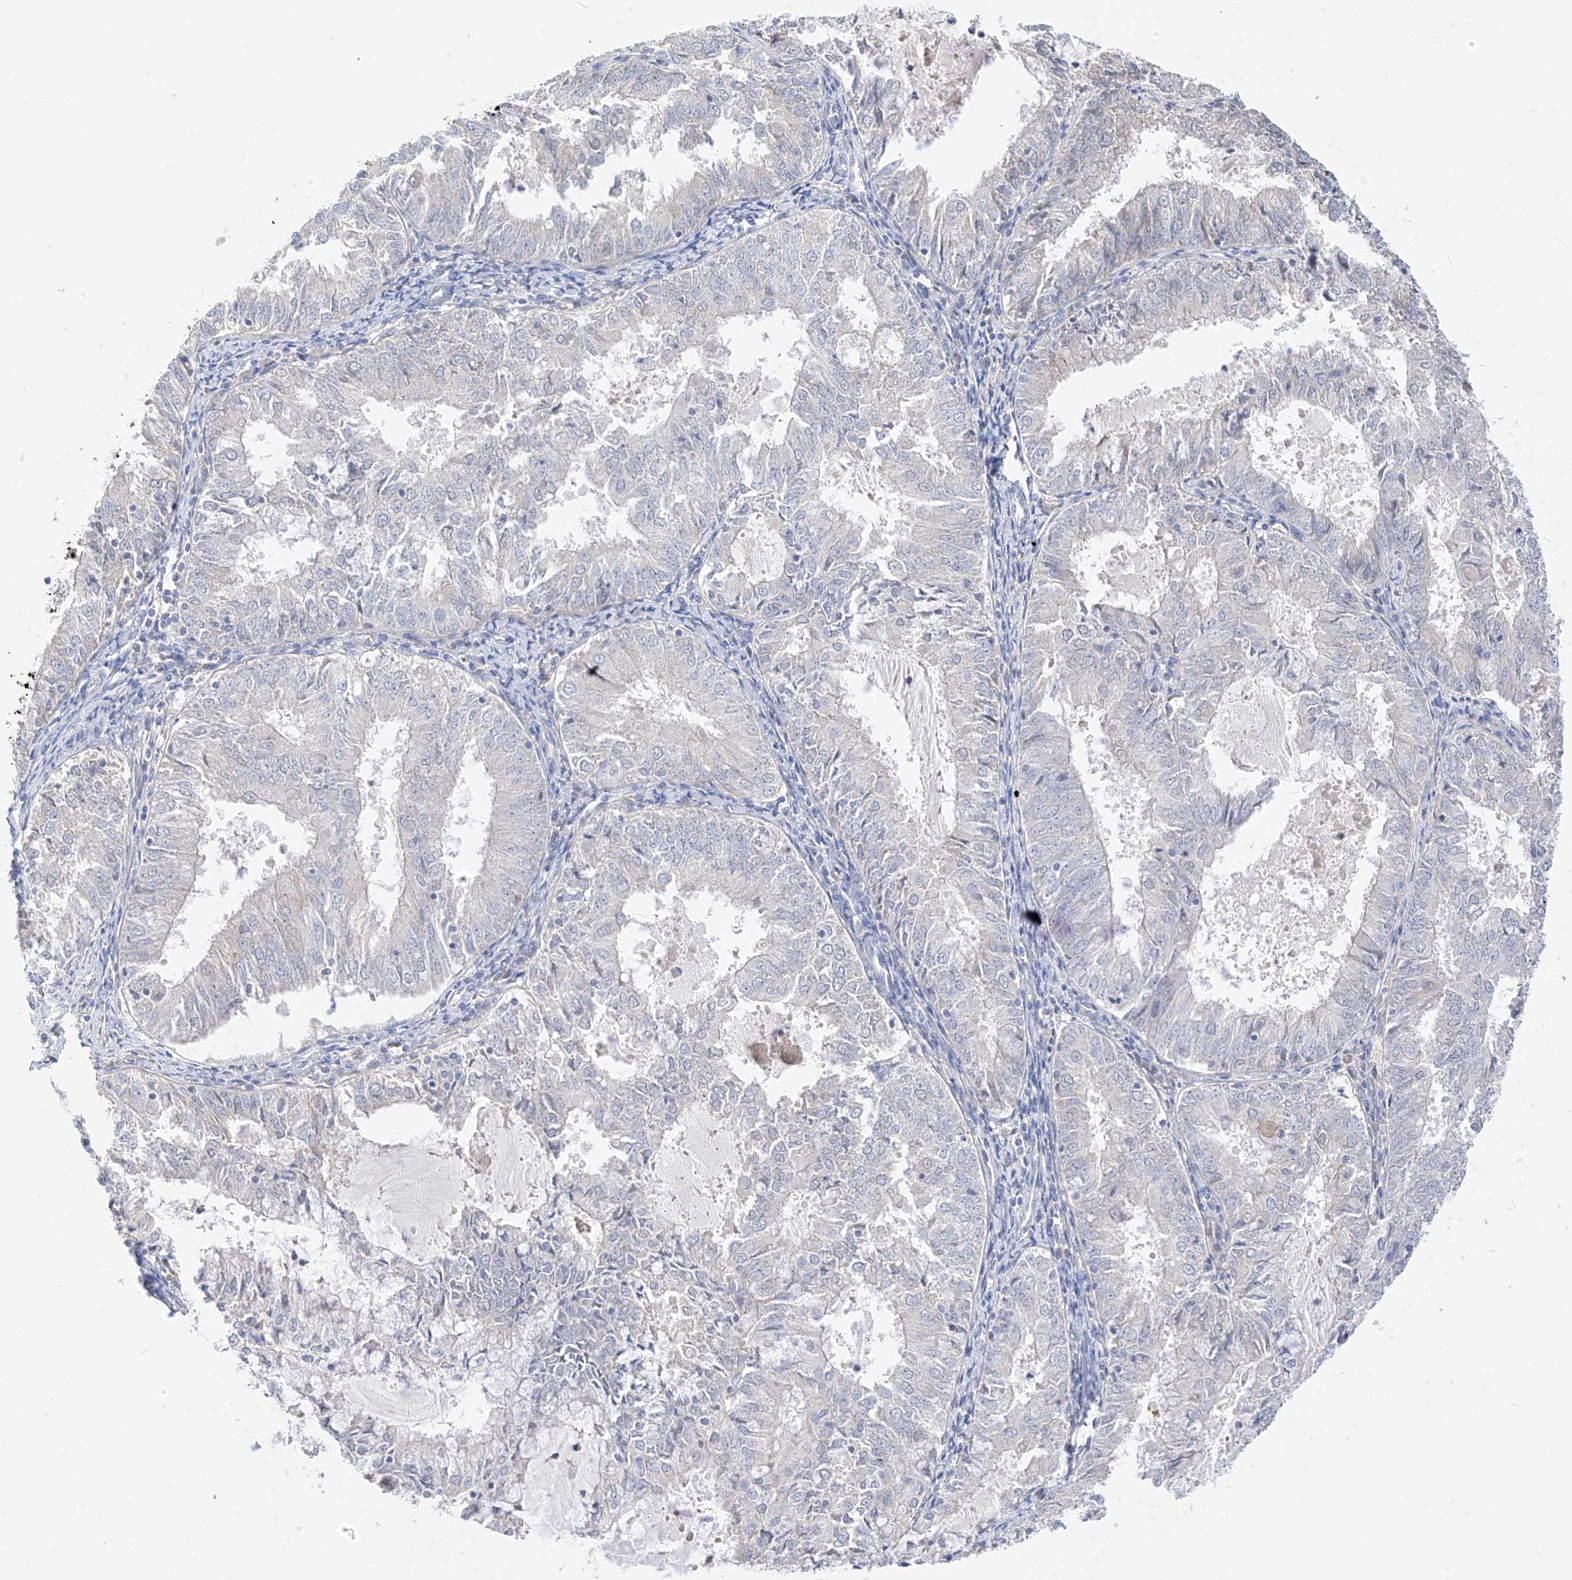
{"staining": {"intensity": "negative", "quantity": "none", "location": "none"}, "tissue": "endometrial cancer", "cell_type": "Tumor cells", "image_type": "cancer", "snomed": [{"axis": "morphology", "description": "Adenocarcinoma, NOS"}, {"axis": "topography", "description": "Endometrium"}], "caption": "Immunohistochemistry (IHC) image of neoplastic tissue: human endometrial cancer (adenocarcinoma) stained with DAB (3,3'-diaminobenzidine) exhibits no significant protein expression in tumor cells.", "gene": "RASA2", "patient": {"sex": "female", "age": 57}}